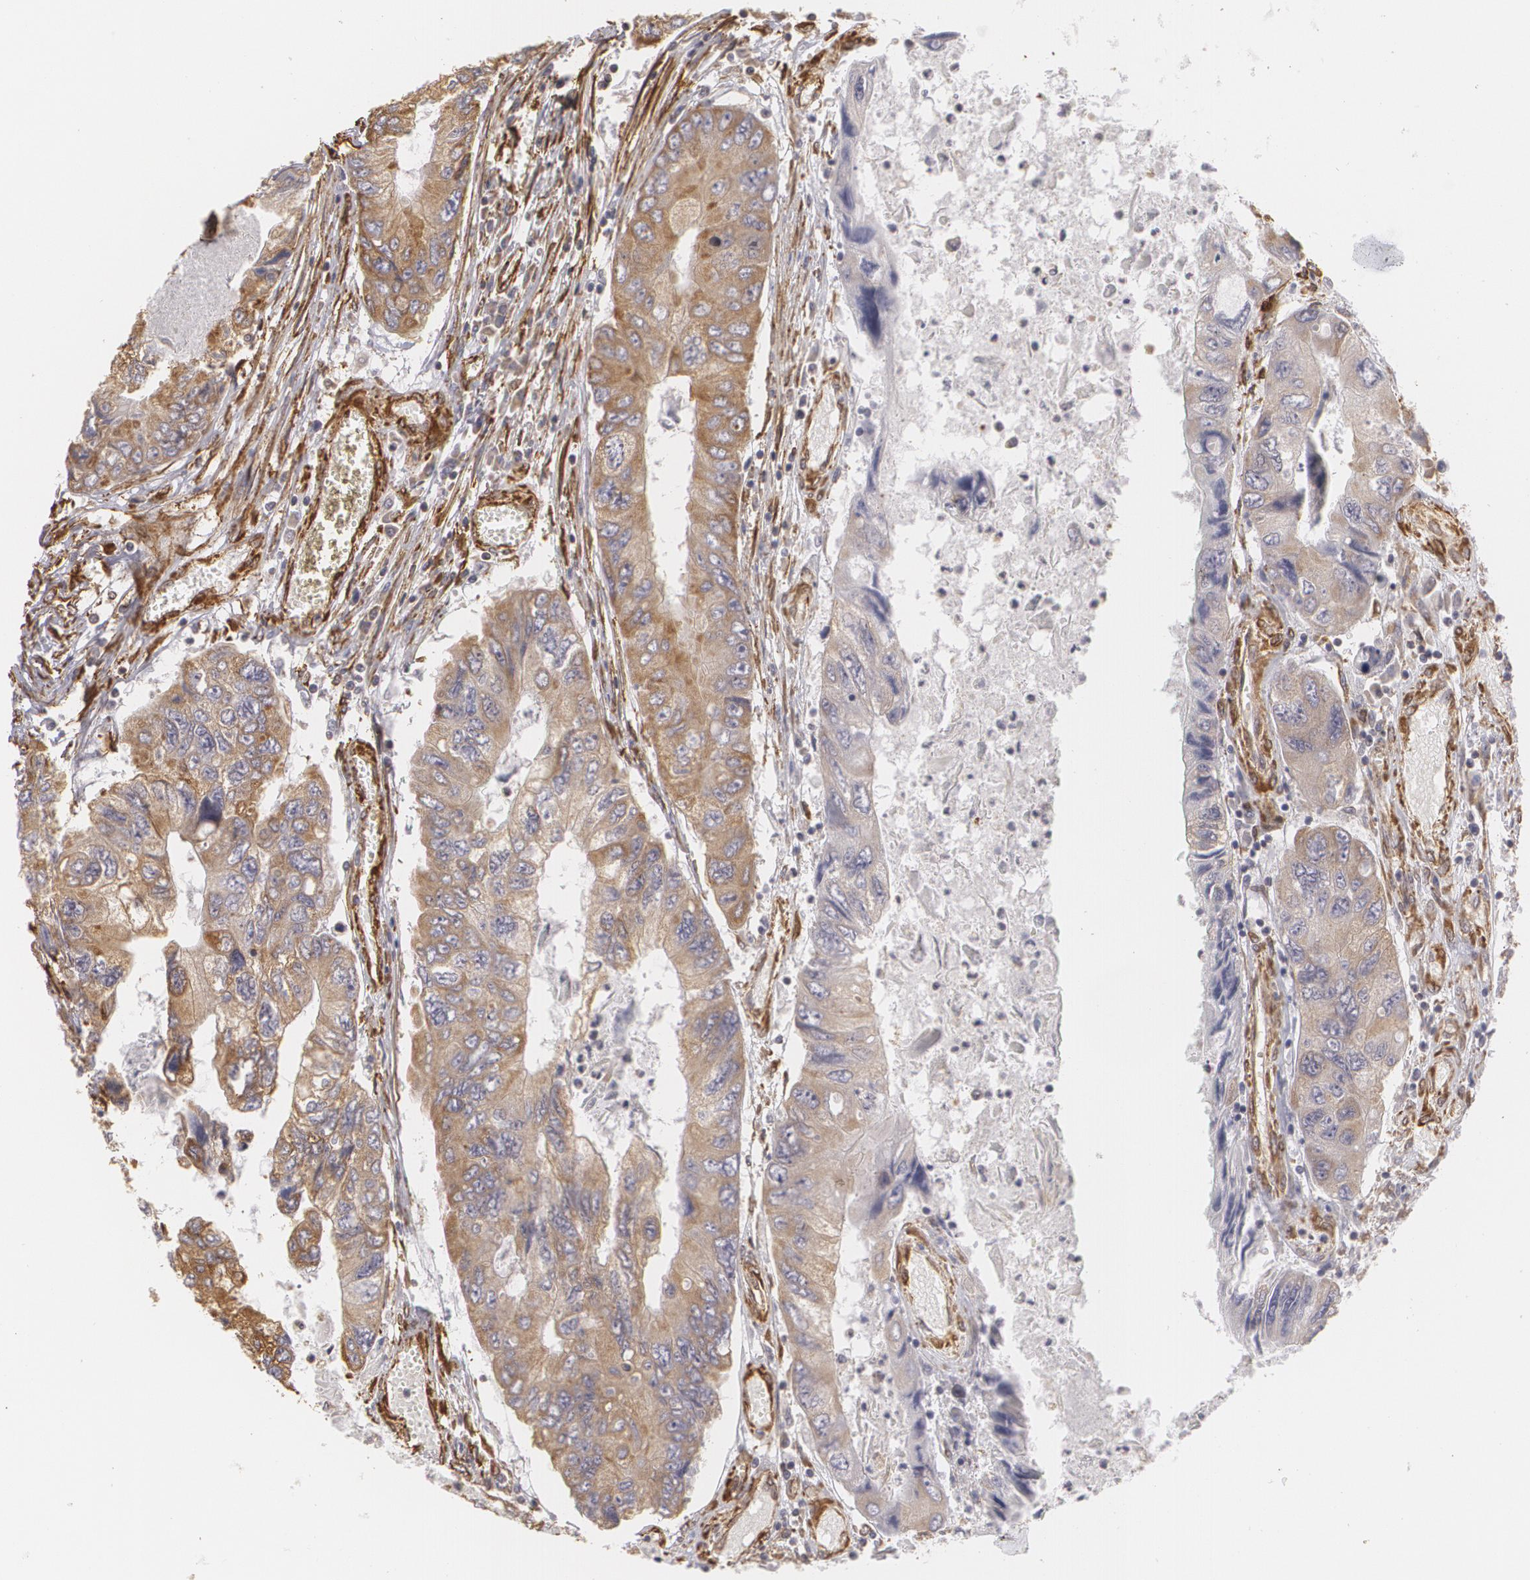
{"staining": {"intensity": "moderate", "quantity": ">75%", "location": "cytoplasmic/membranous"}, "tissue": "colorectal cancer", "cell_type": "Tumor cells", "image_type": "cancer", "snomed": [{"axis": "morphology", "description": "Adenocarcinoma, NOS"}, {"axis": "topography", "description": "Rectum"}], "caption": "Immunohistochemical staining of human colorectal adenocarcinoma shows medium levels of moderate cytoplasmic/membranous expression in approximately >75% of tumor cells.", "gene": "CYB5R3", "patient": {"sex": "female", "age": 82}}